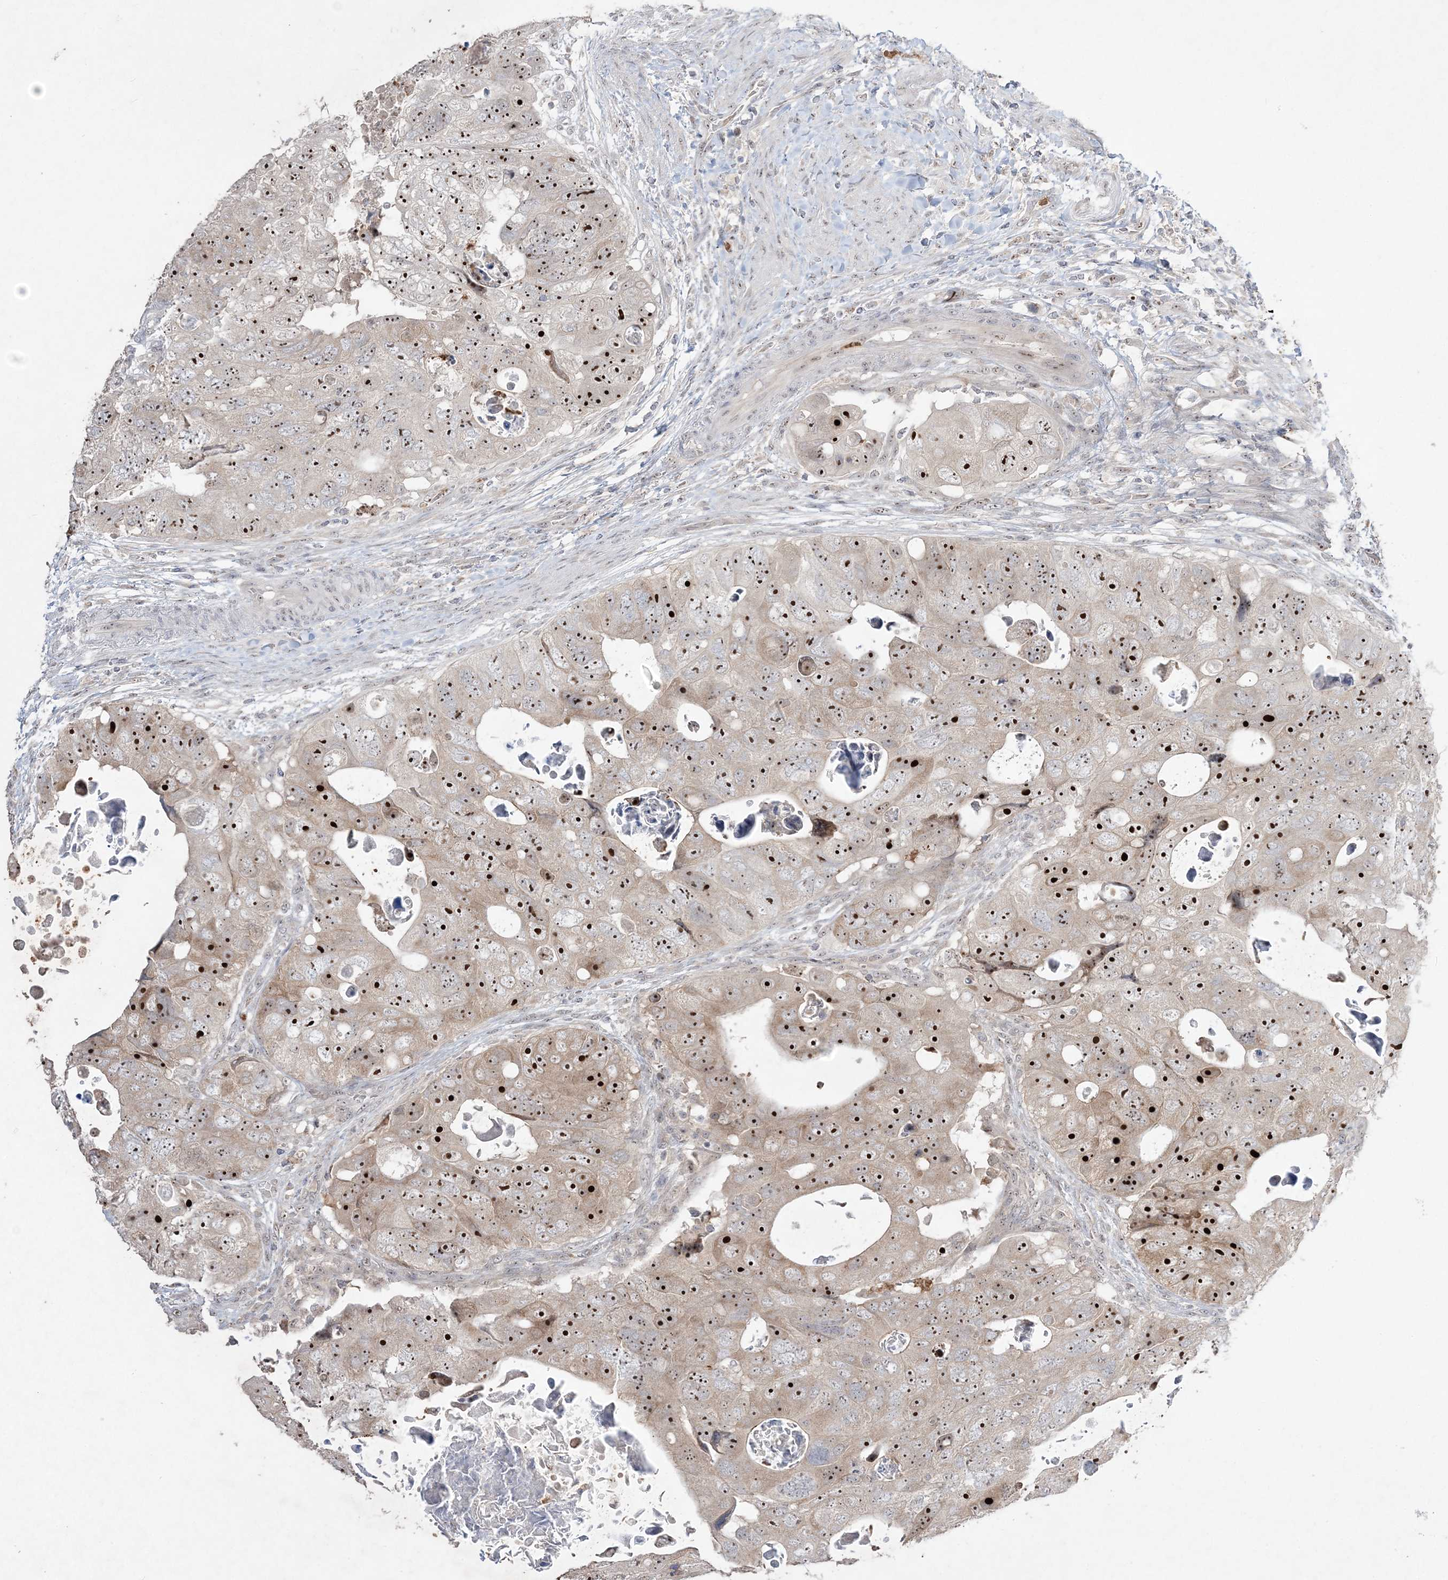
{"staining": {"intensity": "strong", "quantity": ">75%", "location": "nuclear"}, "tissue": "colorectal cancer", "cell_type": "Tumor cells", "image_type": "cancer", "snomed": [{"axis": "morphology", "description": "Adenocarcinoma, NOS"}, {"axis": "topography", "description": "Rectum"}], "caption": "A photomicrograph of colorectal adenocarcinoma stained for a protein shows strong nuclear brown staining in tumor cells.", "gene": "NOP16", "patient": {"sex": "male", "age": 59}}